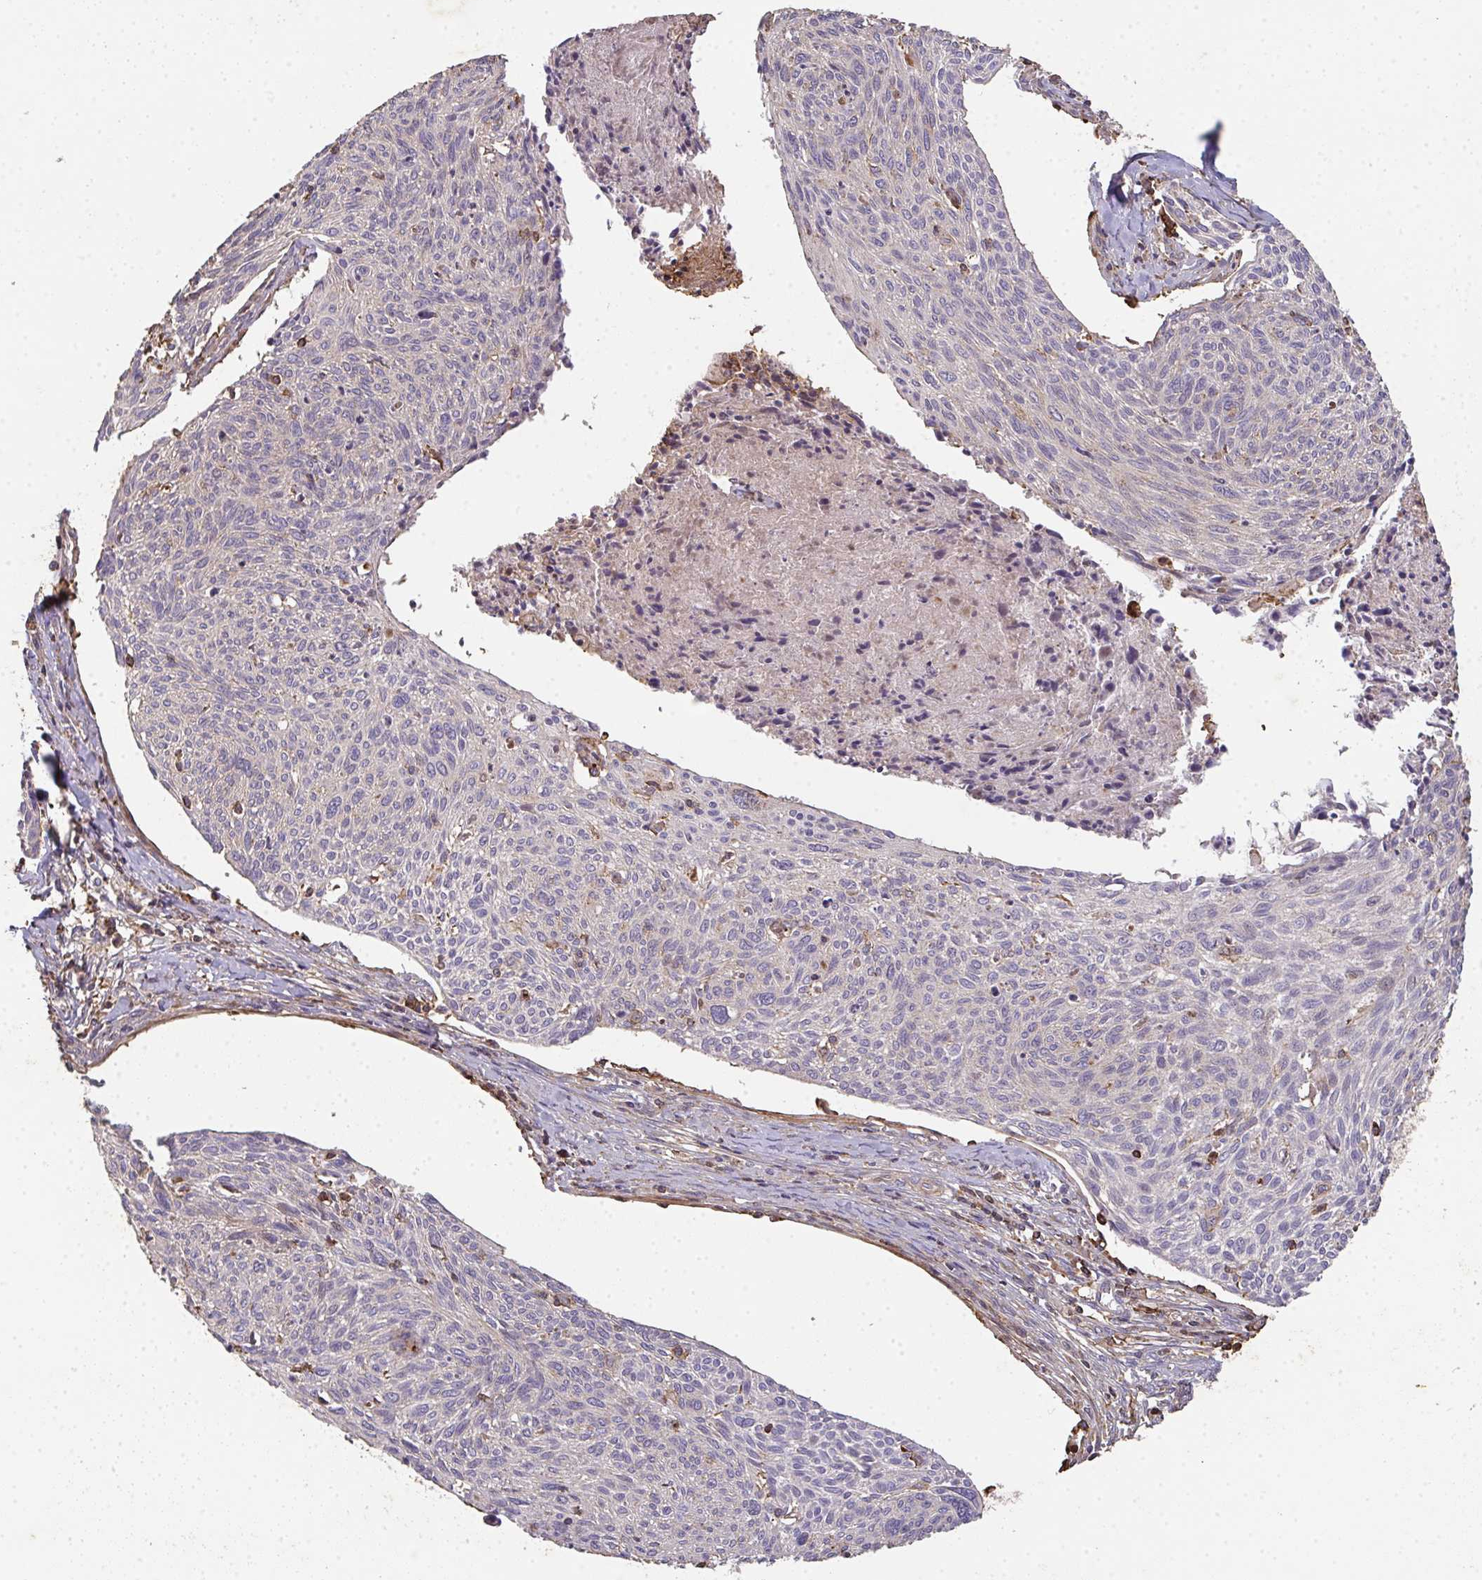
{"staining": {"intensity": "negative", "quantity": "none", "location": "none"}, "tissue": "cervical cancer", "cell_type": "Tumor cells", "image_type": "cancer", "snomed": [{"axis": "morphology", "description": "Squamous cell carcinoma, NOS"}, {"axis": "topography", "description": "Cervix"}], "caption": "The photomicrograph displays no staining of tumor cells in squamous cell carcinoma (cervical). (Brightfield microscopy of DAB (3,3'-diaminobenzidine) IHC at high magnification).", "gene": "TNMD", "patient": {"sex": "female", "age": 49}}